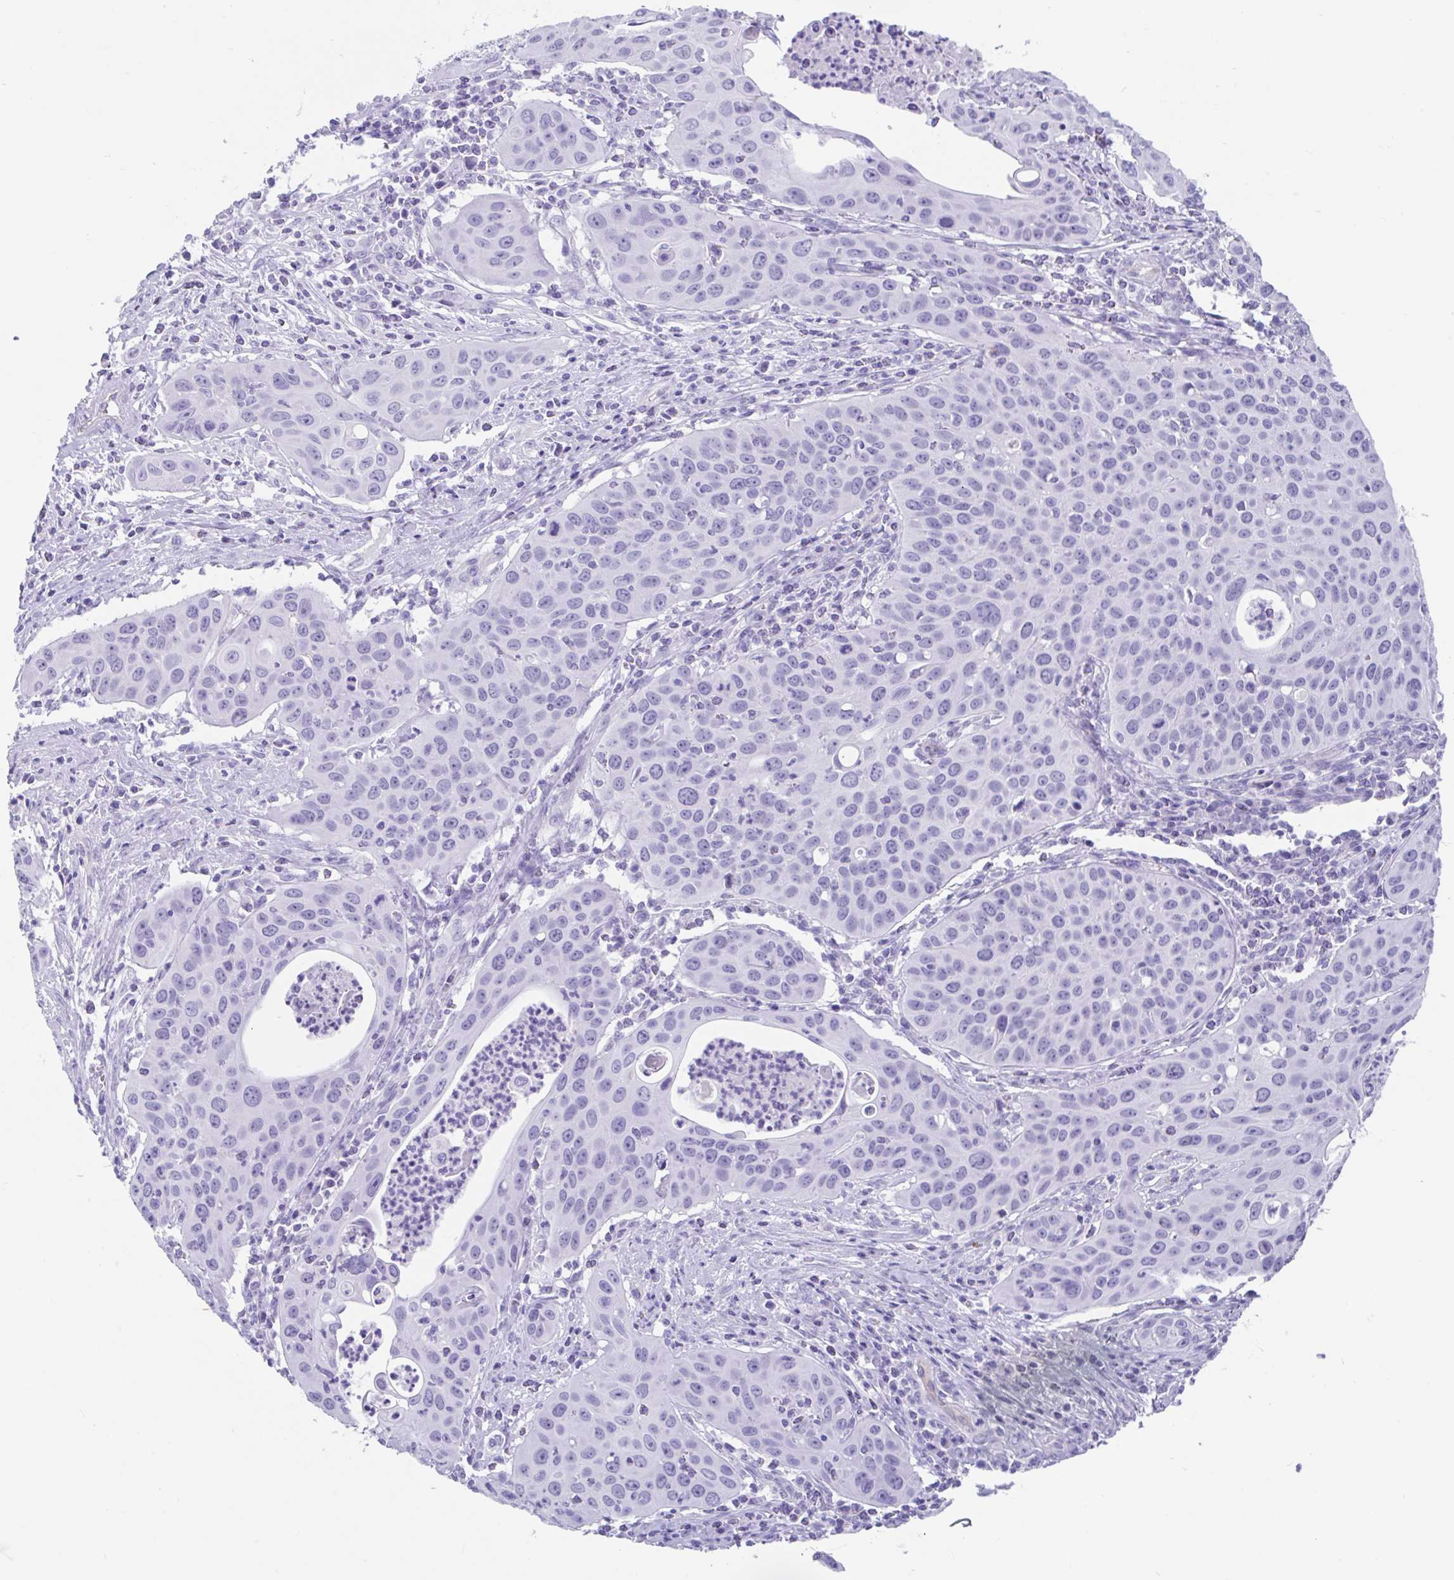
{"staining": {"intensity": "negative", "quantity": "none", "location": "none"}, "tissue": "cervical cancer", "cell_type": "Tumor cells", "image_type": "cancer", "snomed": [{"axis": "morphology", "description": "Squamous cell carcinoma, NOS"}, {"axis": "topography", "description": "Cervix"}], "caption": "Image shows no significant protein staining in tumor cells of cervical cancer.", "gene": "FAM107A", "patient": {"sex": "female", "age": 36}}